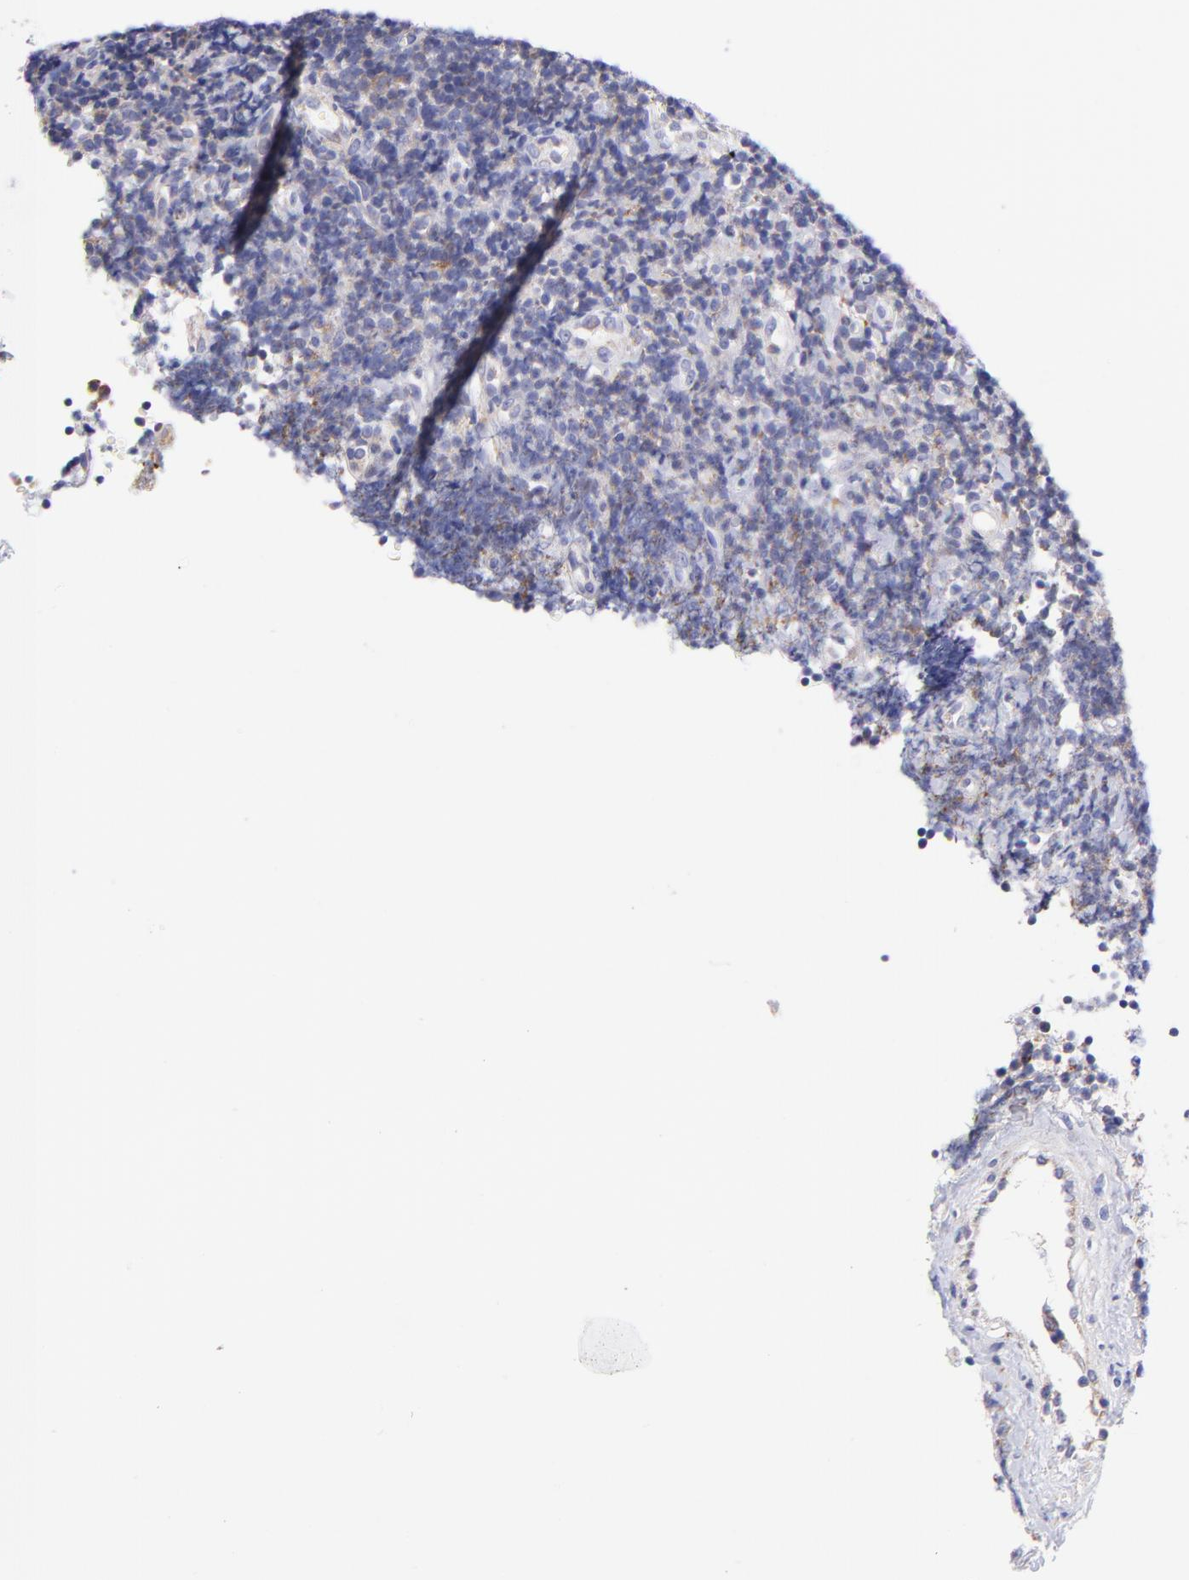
{"staining": {"intensity": "weak", "quantity": "<25%", "location": "cytoplasmic/membranous"}, "tissue": "tonsil", "cell_type": "Germinal center cells", "image_type": "normal", "snomed": [{"axis": "morphology", "description": "Normal tissue, NOS"}, {"axis": "topography", "description": "Tonsil"}], "caption": "IHC of benign tonsil displays no positivity in germinal center cells. (Stains: DAB IHC with hematoxylin counter stain, Microscopy: brightfield microscopy at high magnification).", "gene": "NDUFB7", "patient": {"sex": "female", "age": 40}}